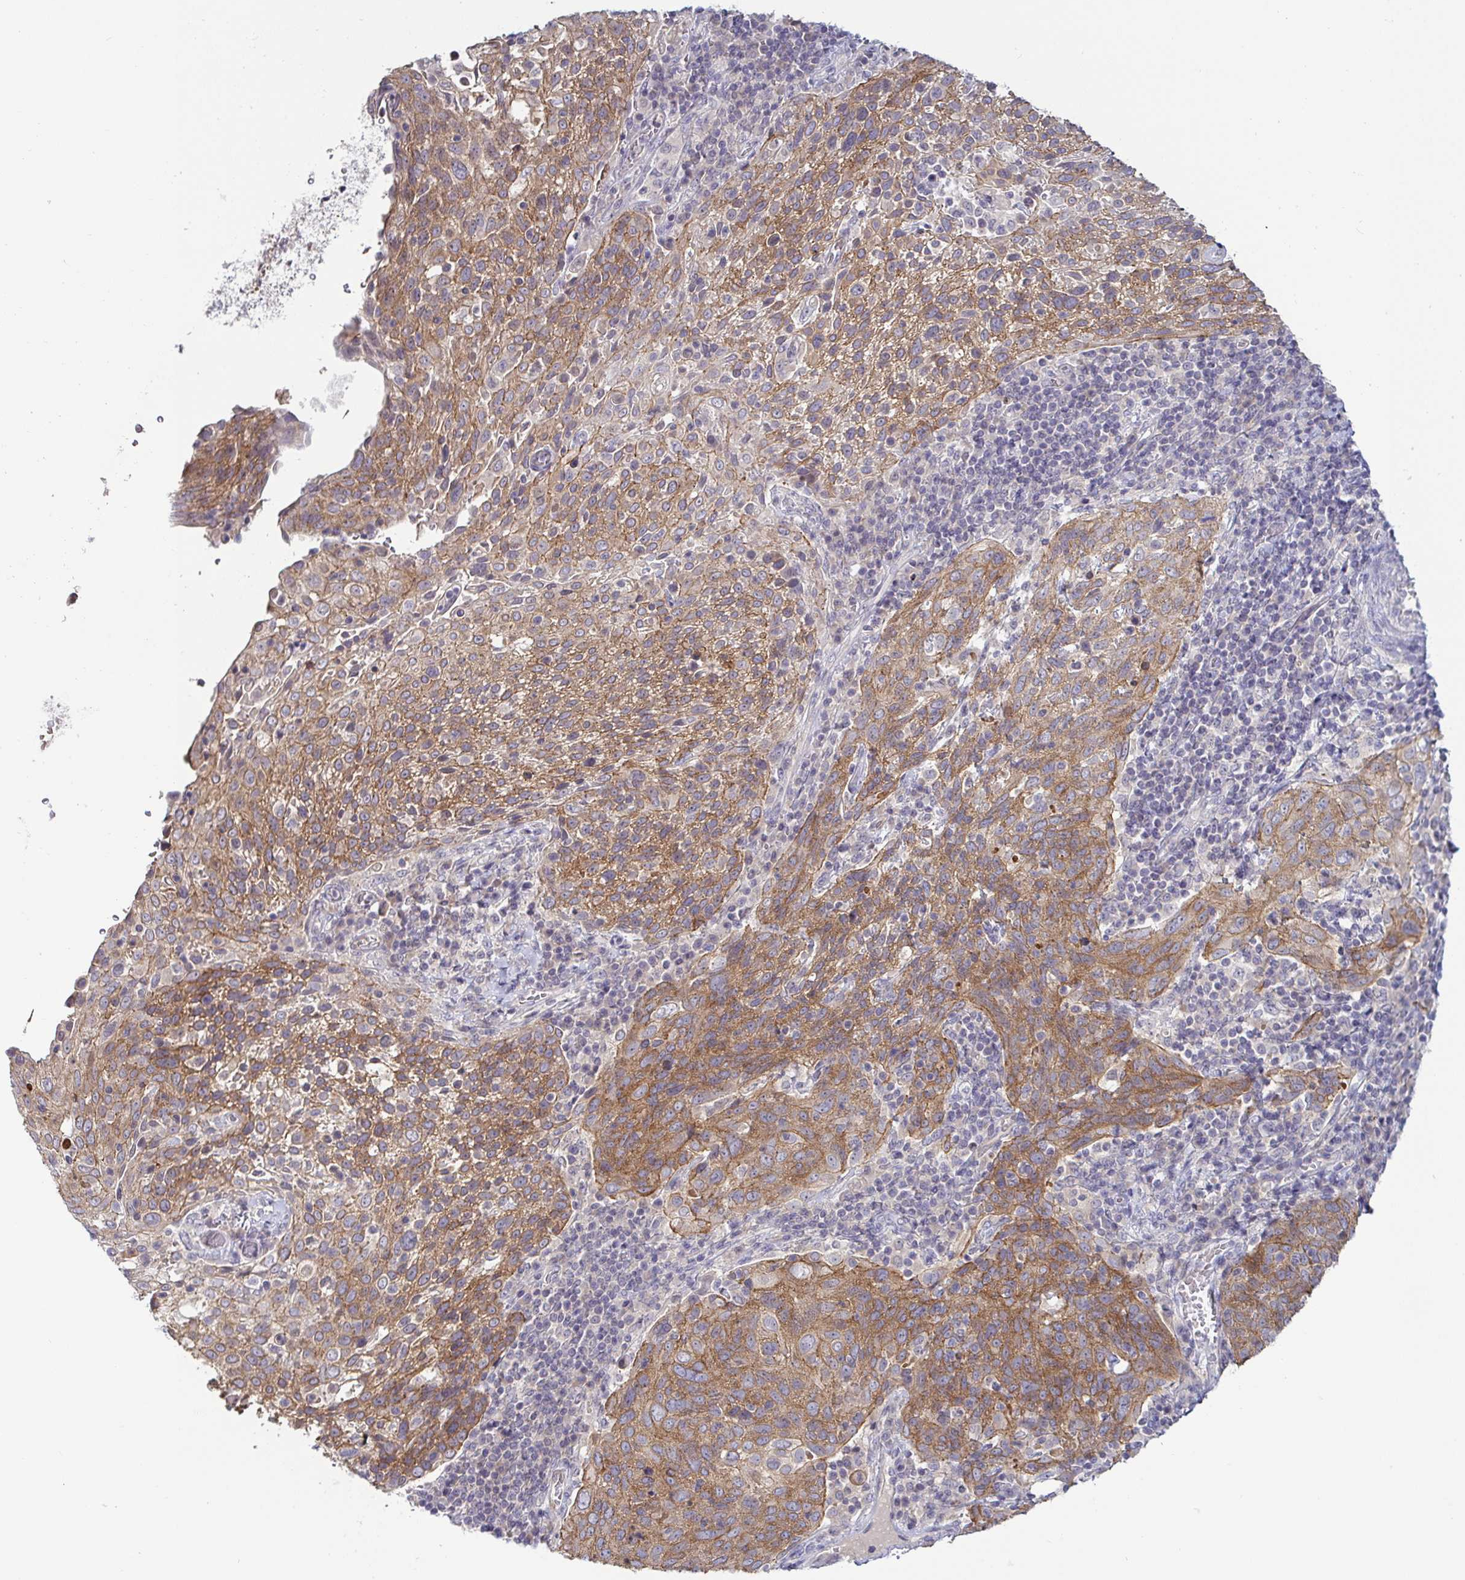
{"staining": {"intensity": "moderate", "quantity": ">75%", "location": "cytoplasmic/membranous"}, "tissue": "cervical cancer", "cell_type": "Tumor cells", "image_type": "cancer", "snomed": [{"axis": "morphology", "description": "Squamous cell carcinoma, NOS"}, {"axis": "topography", "description": "Cervix"}], "caption": "Cervical cancer stained for a protein (brown) demonstrates moderate cytoplasmic/membranous positive staining in approximately >75% of tumor cells.", "gene": "GSTM1", "patient": {"sex": "female", "age": 61}}